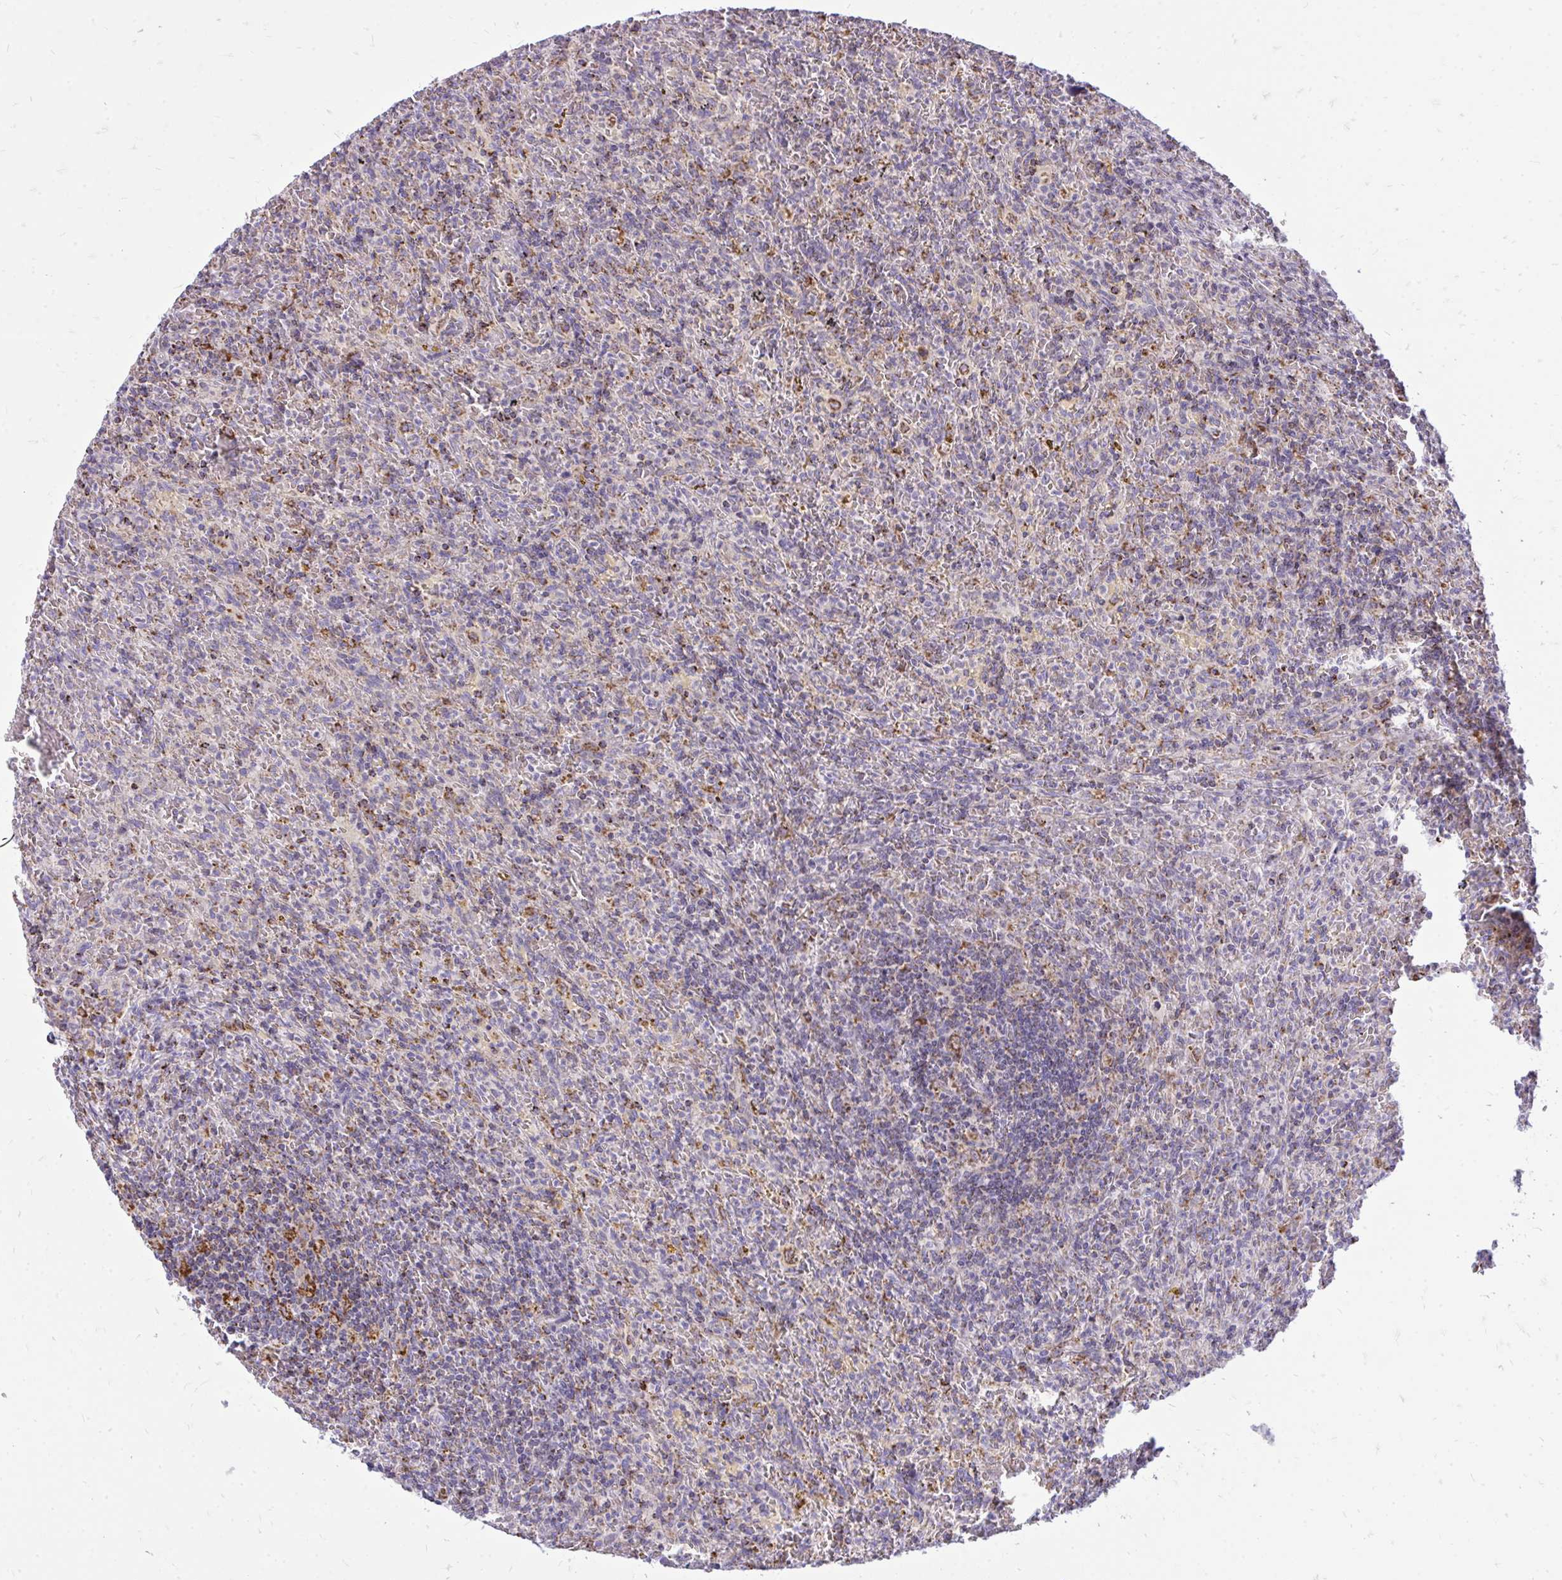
{"staining": {"intensity": "negative", "quantity": "none", "location": "none"}, "tissue": "lymphoma", "cell_type": "Tumor cells", "image_type": "cancer", "snomed": [{"axis": "morphology", "description": "Malignant lymphoma, non-Hodgkin's type, Low grade"}, {"axis": "topography", "description": "Spleen"}], "caption": "Micrograph shows no significant protein positivity in tumor cells of low-grade malignant lymphoma, non-Hodgkin's type. (DAB (3,3'-diaminobenzidine) immunohistochemistry, high magnification).", "gene": "SPTBN2", "patient": {"sex": "female", "age": 70}}